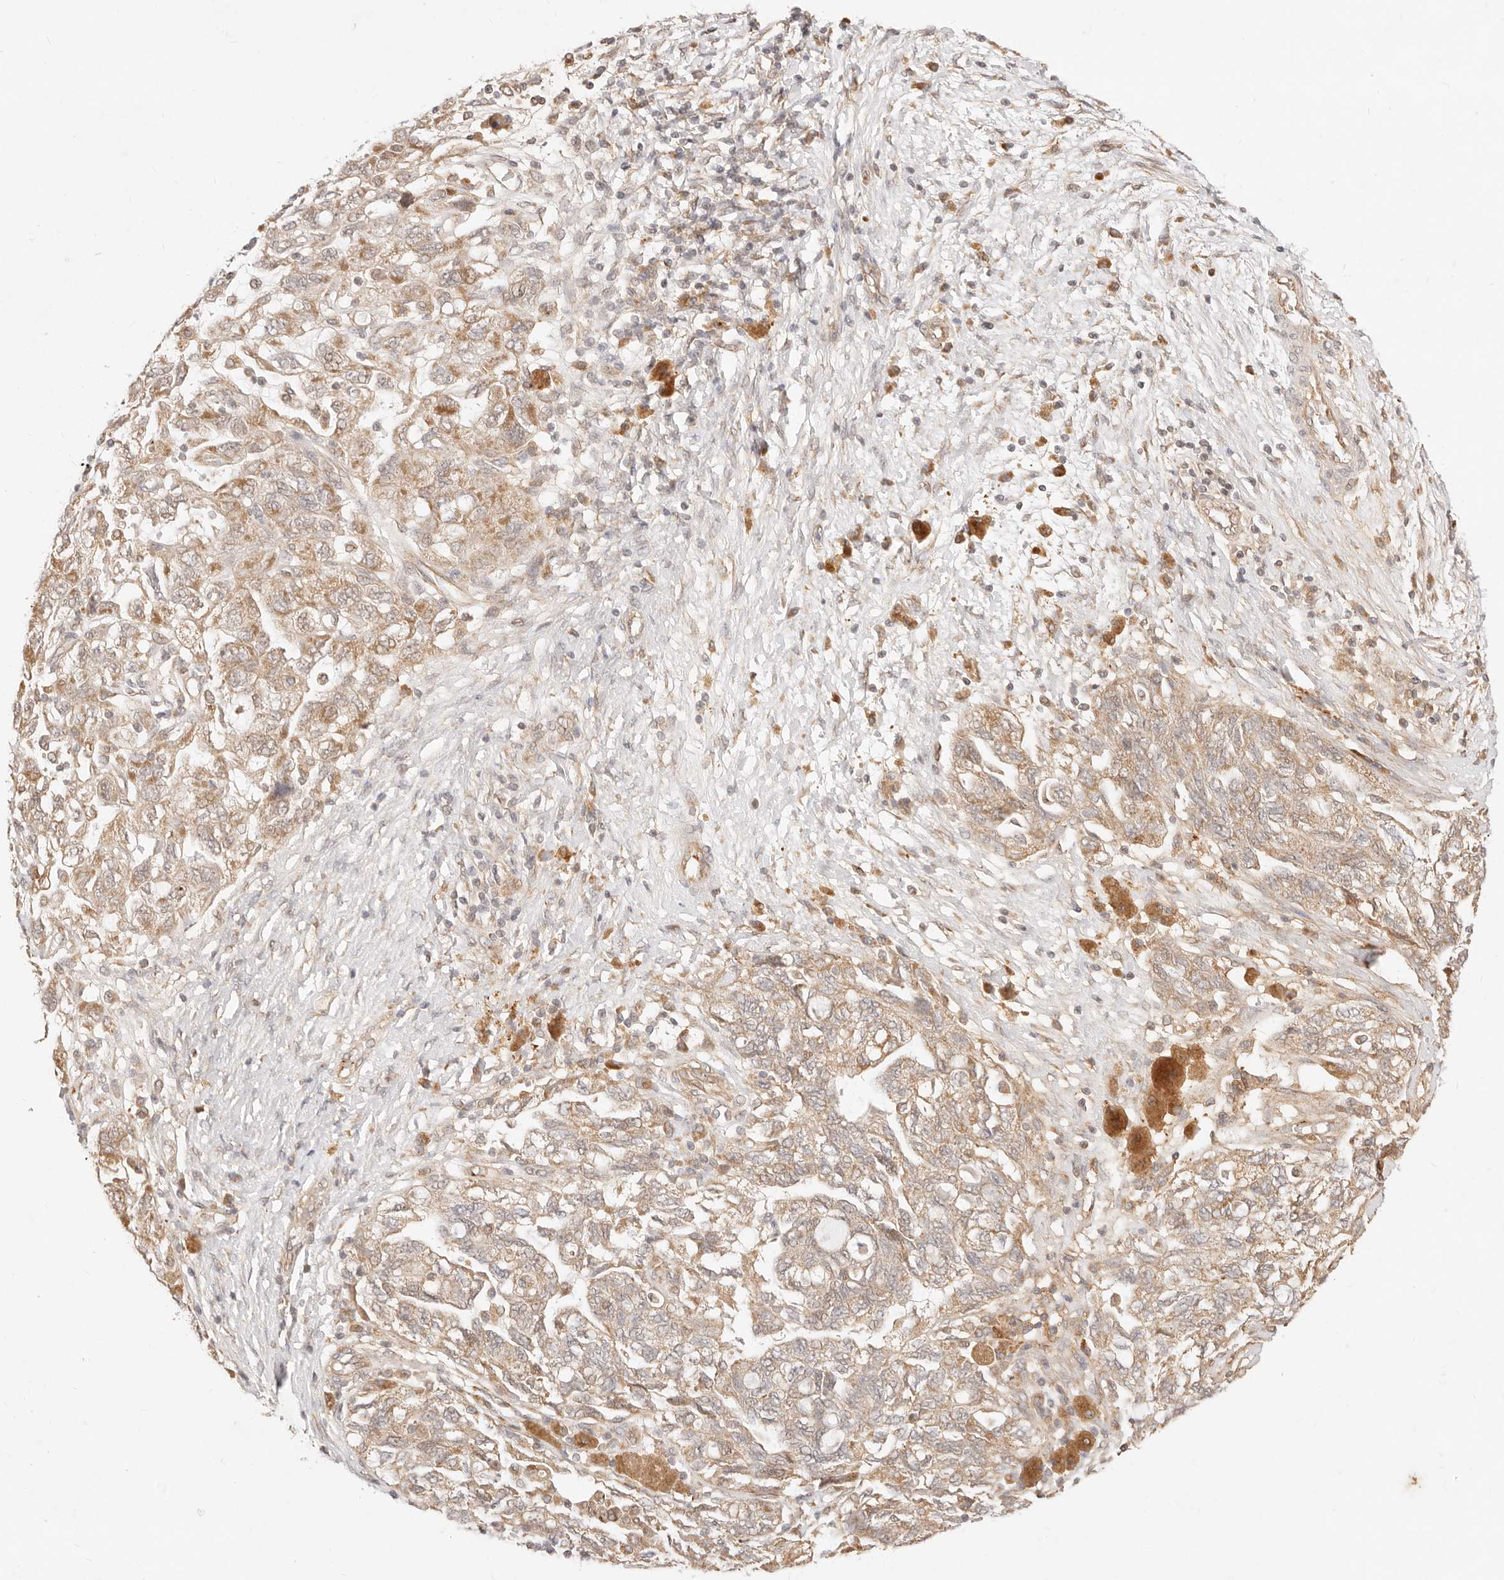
{"staining": {"intensity": "moderate", "quantity": "25%-75%", "location": "cytoplasmic/membranous"}, "tissue": "ovarian cancer", "cell_type": "Tumor cells", "image_type": "cancer", "snomed": [{"axis": "morphology", "description": "Carcinoma, NOS"}, {"axis": "morphology", "description": "Cystadenocarcinoma, serous, NOS"}, {"axis": "topography", "description": "Ovary"}], "caption": "Immunohistochemistry (IHC) image of neoplastic tissue: human ovarian cancer (serous cystadenocarcinoma) stained using IHC exhibits medium levels of moderate protein expression localized specifically in the cytoplasmic/membranous of tumor cells, appearing as a cytoplasmic/membranous brown color.", "gene": "UBXN10", "patient": {"sex": "female", "age": 69}}